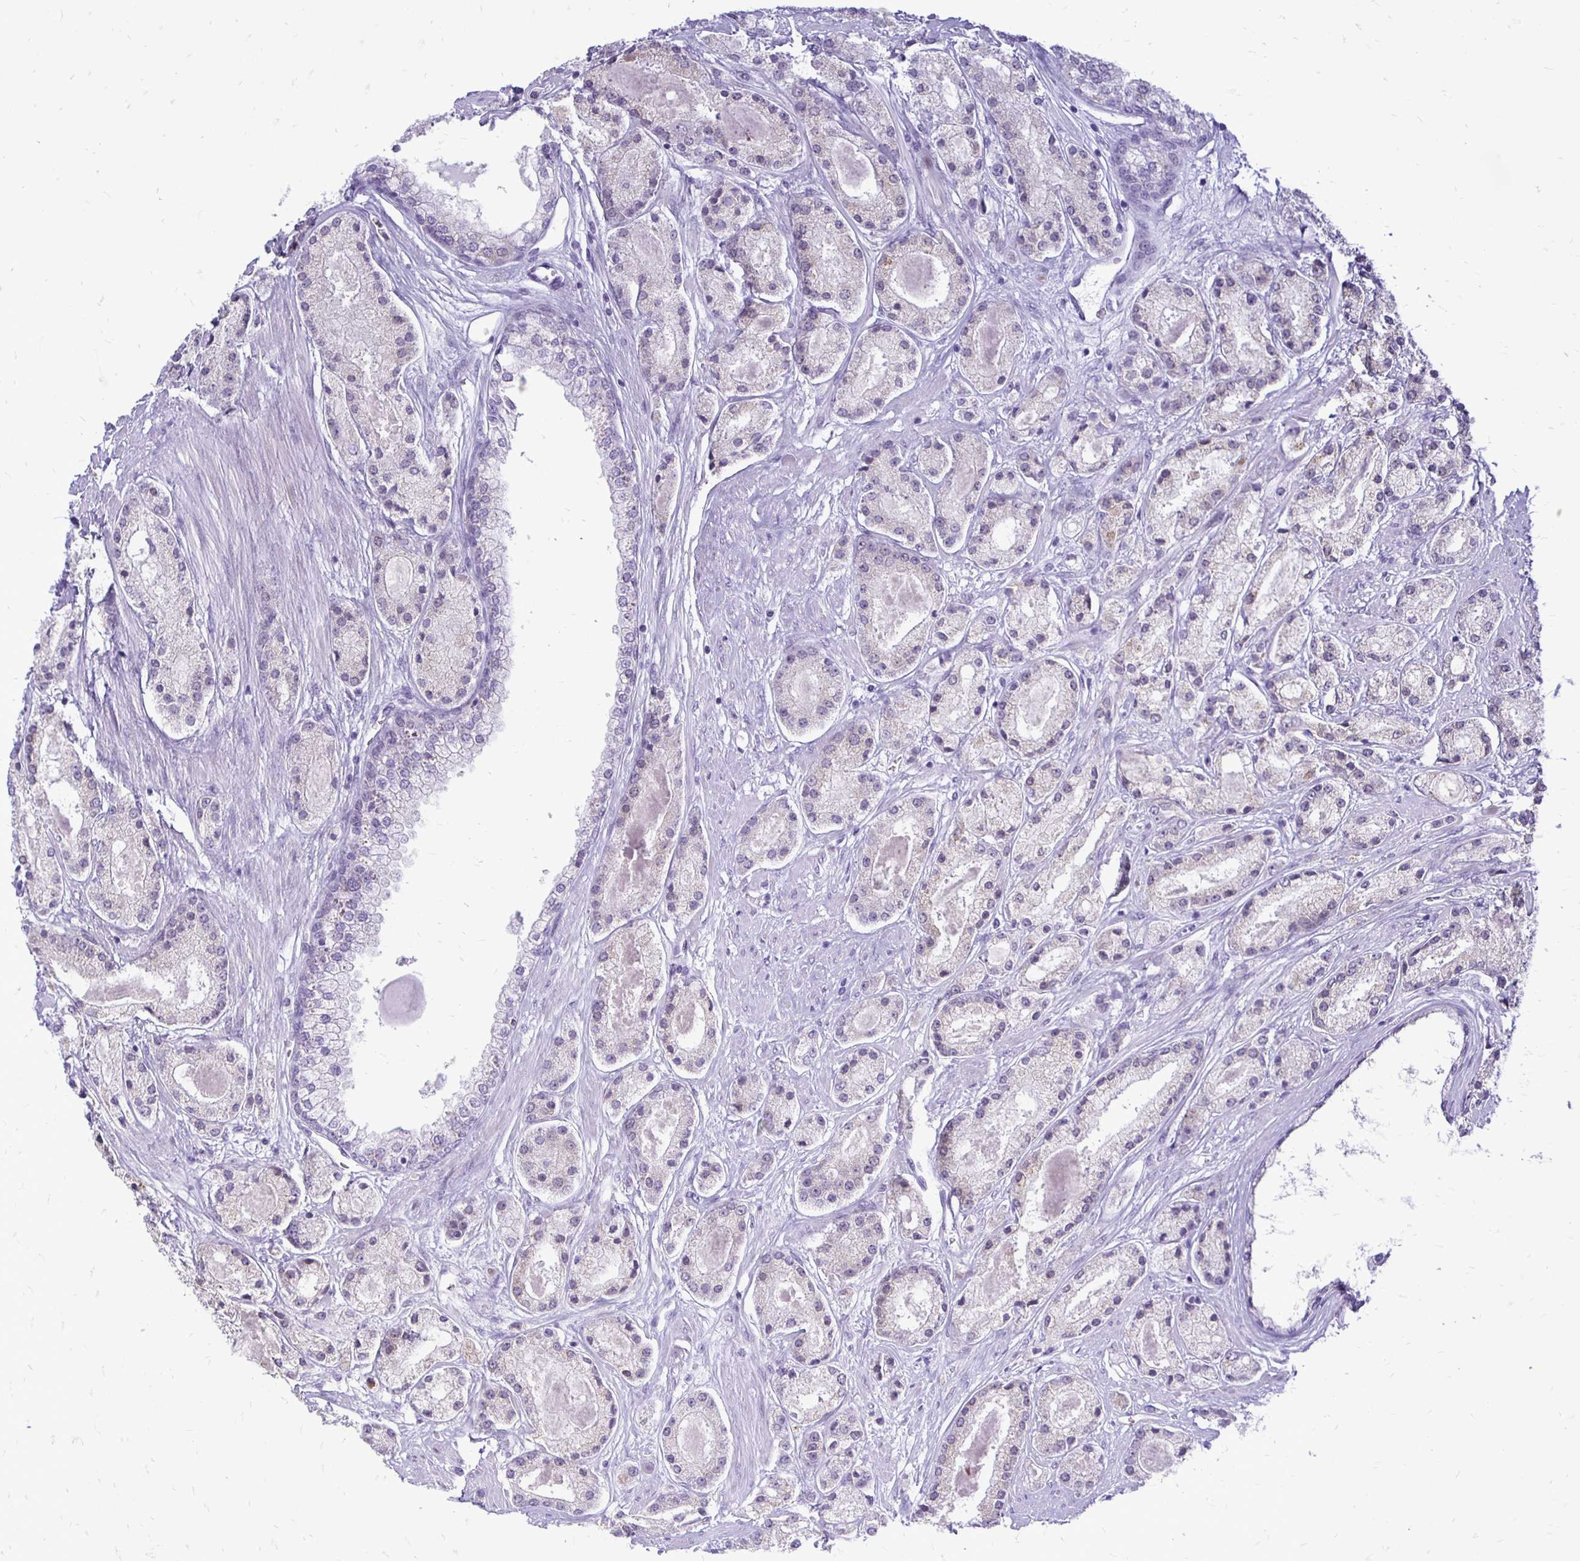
{"staining": {"intensity": "negative", "quantity": "none", "location": "none"}, "tissue": "prostate cancer", "cell_type": "Tumor cells", "image_type": "cancer", "snomed": [{"axis": "morphology", "description": "Adenocarcinoma, High grade"}, {"axis": "topography", "description": "Prostate"}], "caption": "Immunohistochemical staining of prostate adenocarcinoma (high-grade) demonstrates no significant expression in tumor cells. Brightfield microscopy of IHC stained with DAB (brown) and hematoxylin (blue), captured at high magnification.", "gene": "EPYC", "patient": {"sex": "male", "age": 67}}